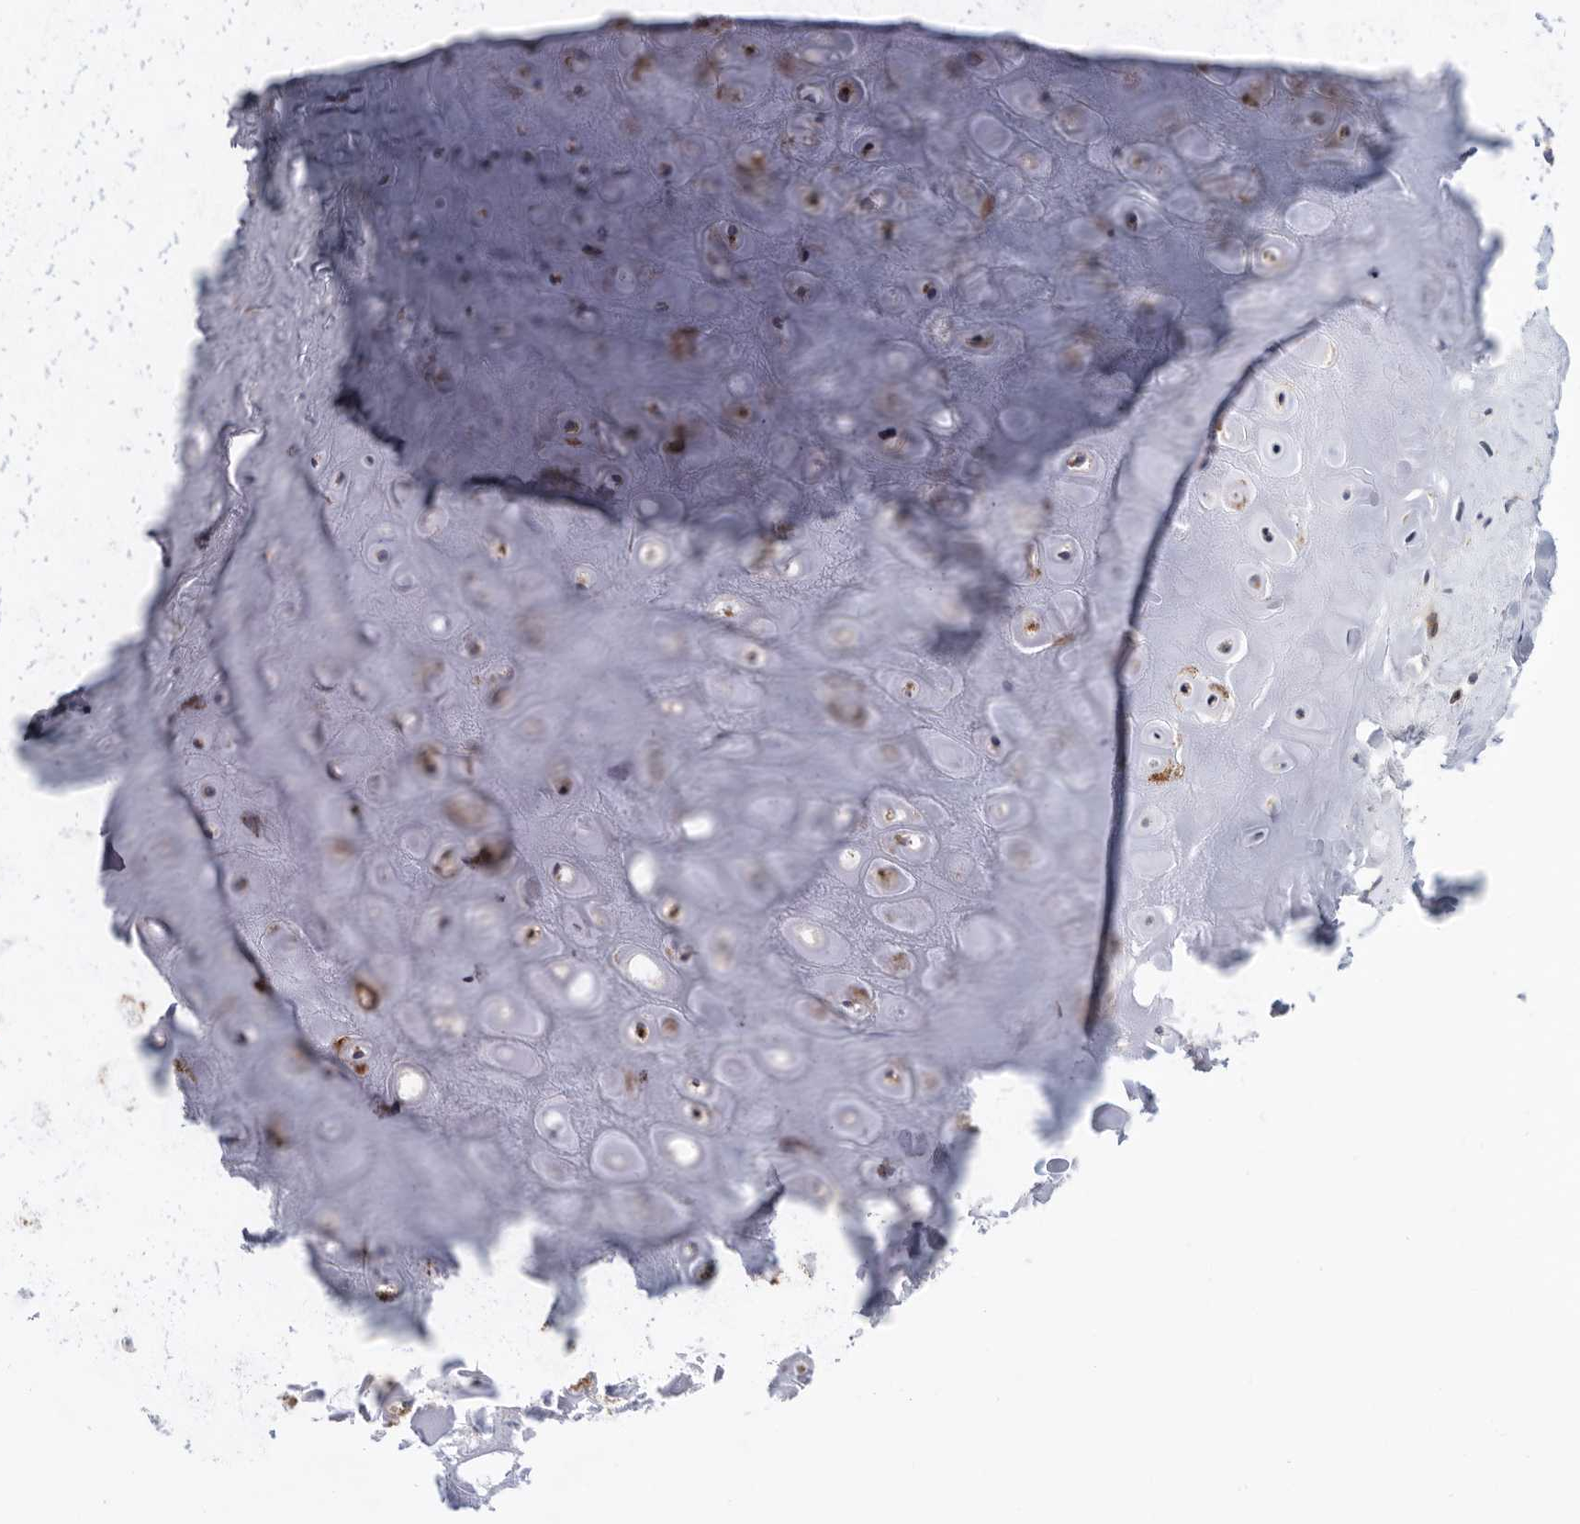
{"staining": {"intensity": "negative", "quantity": "none", "location": "none"}, "tissue": "adipose tissue", "cell_type": "Adipocytes", "image_type": "normal", "snomed": [{"axis": "morphology", "description": "Normal tissue, NOS"}, {"axis": "morphology", "description": "Basal cell carcinoma"}, {"axis": "topography", "description": "Skin"}], "caption": "IHC image of unremarkable human adipose tissue stained for a protein (brown), which exhibits no expression in adipocytes. The staining is performed using DAB (3,3'-diaminobenzidine) brown chromogen with nuclei counter-stained in using hematoxylin.", "gene": "BAIAP3", "patient": {"sex": "female", "age": 89}}